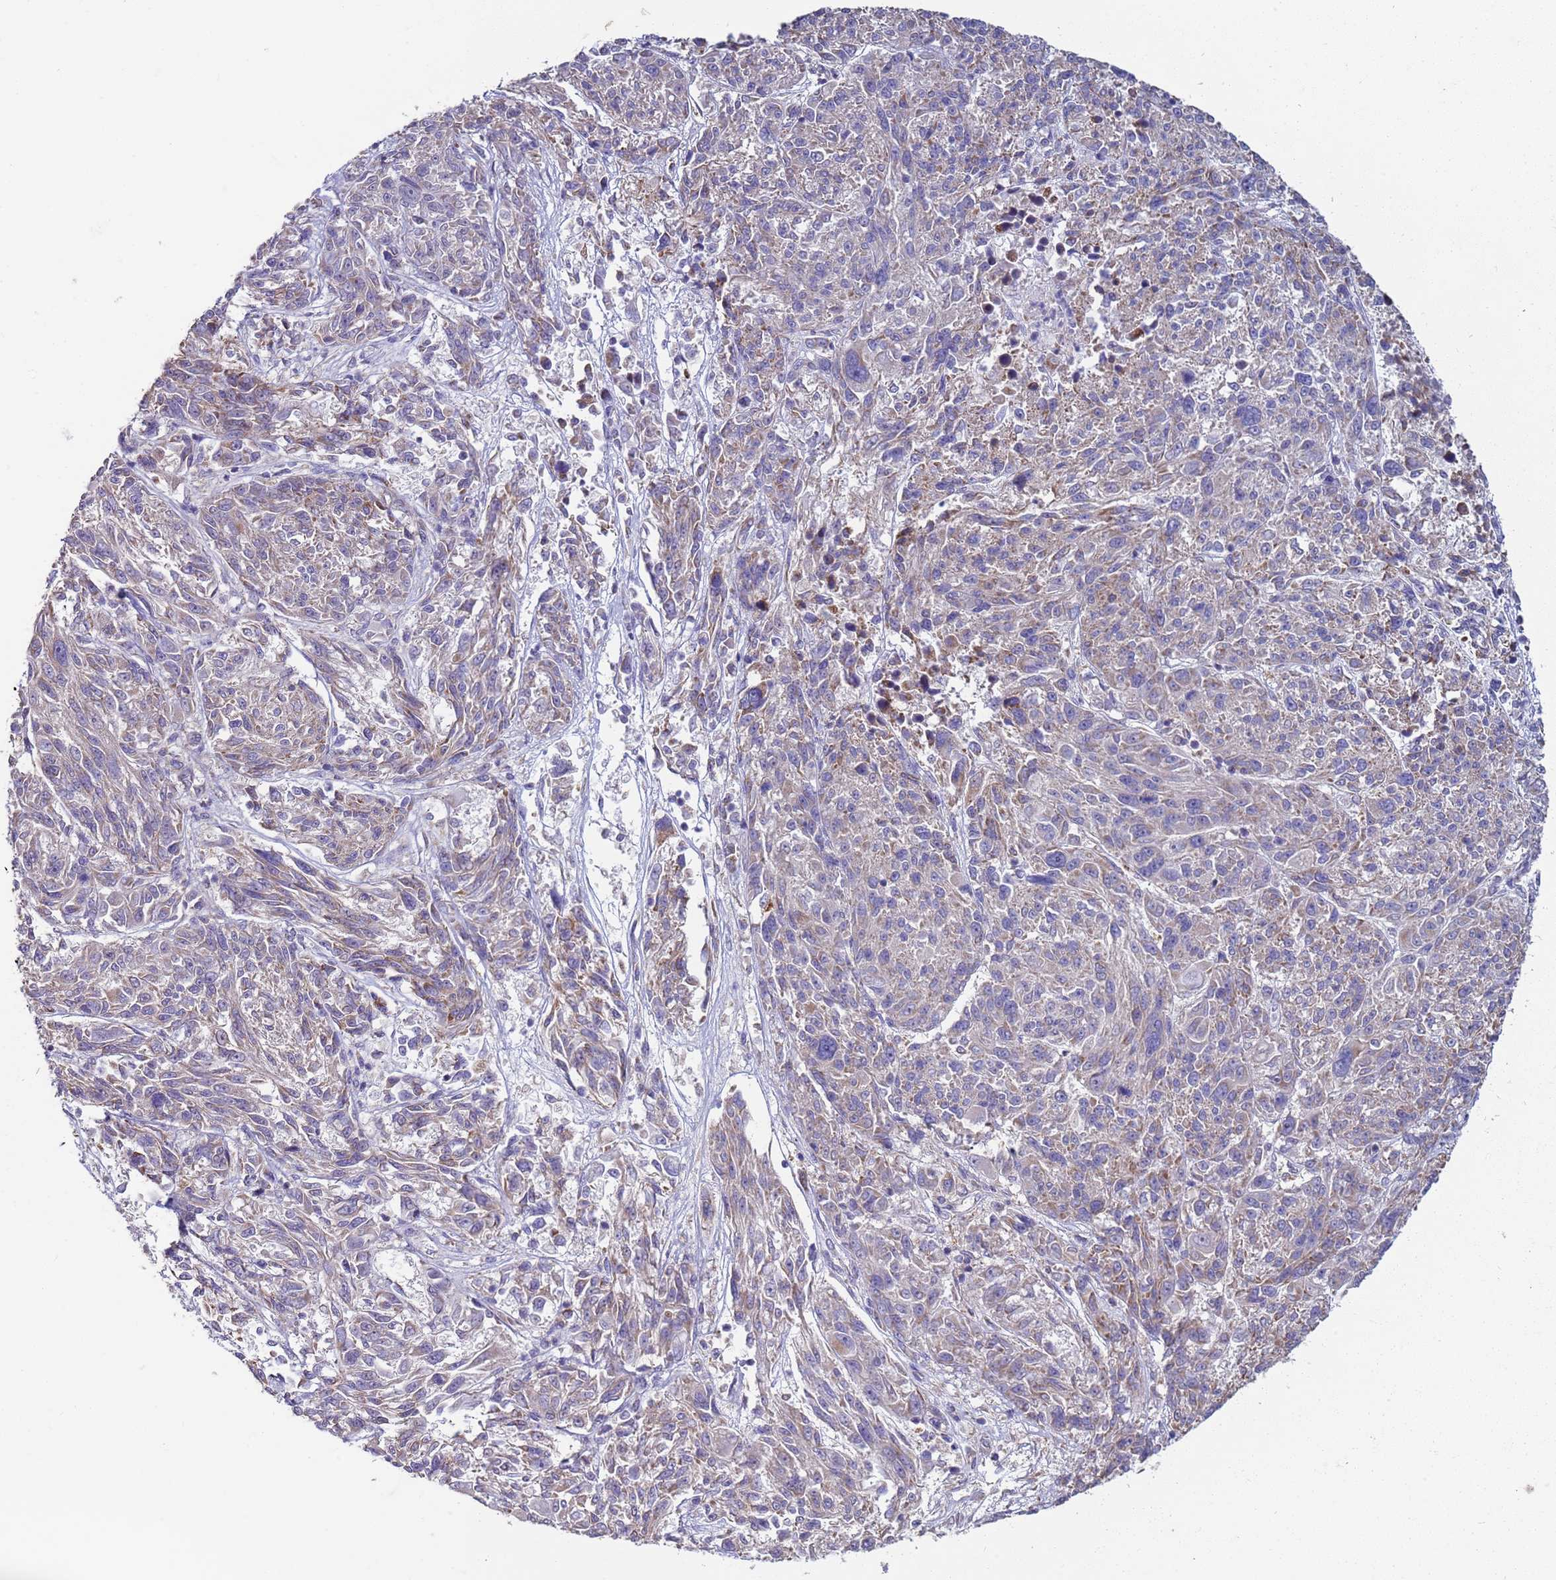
{"staining": {"intensity": "weak", "quantity": "<25%", "location": "cytoplasmic/membranous"}, "tissue": "melanoma", "cell_type": "Tumor cells", "image_type": "cancer", "snomed": [{"axis": "morphology", "description": "Malignant melanoma, NOS"}, {"axis": "topography", "description": "Skin"}], "caption": "This is an IHC micrograph of human malignant melanoma. There is no staining in tumor cells.", "gene": "DIP2B", "patient": {"sex": "male", "age": 53}}